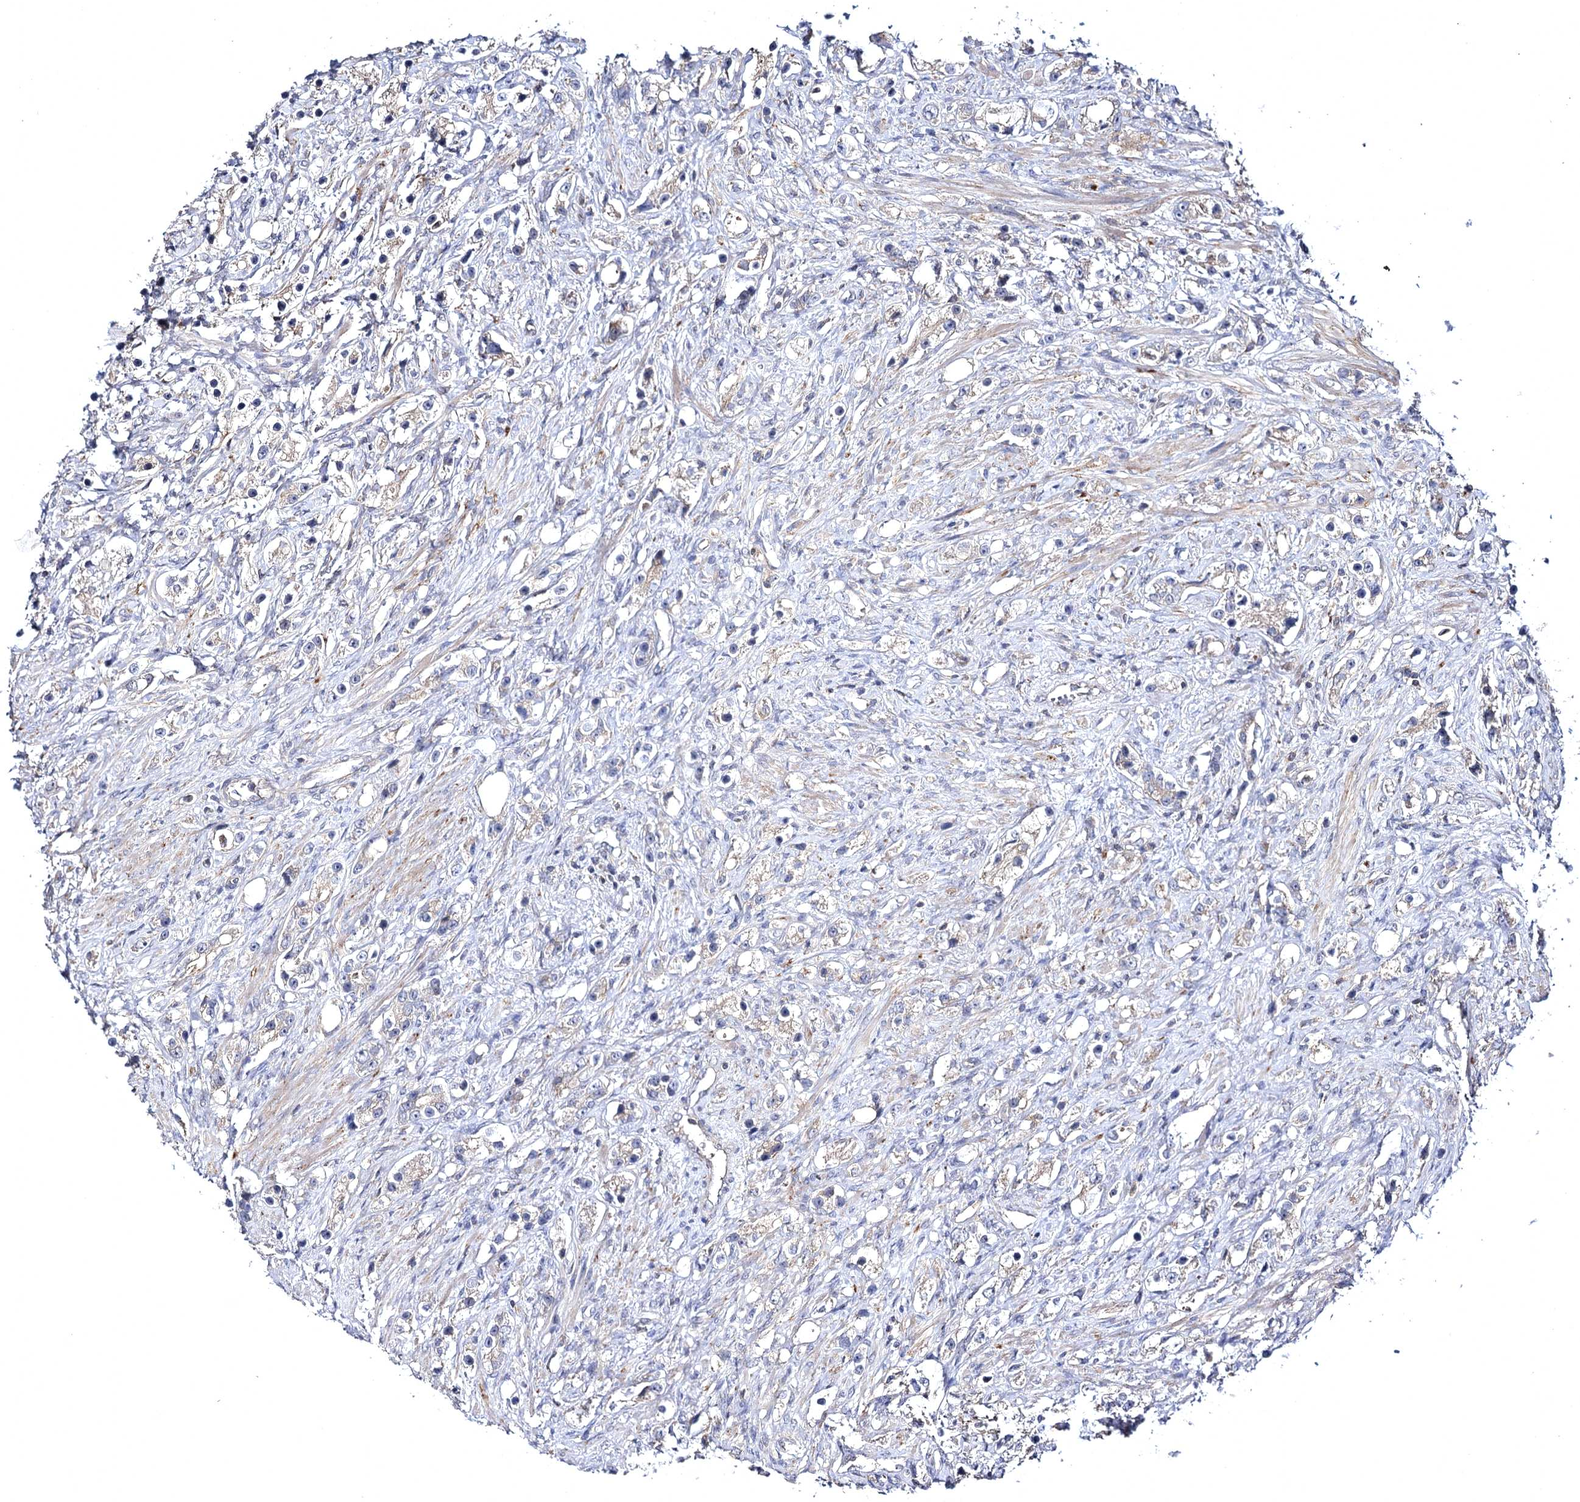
{"staining": {"intensity": "weak", "quantity": "<25%", "location": "cytoplasmic/membranous"}, "tissue": "prostate cancer", "cell_type": "Tumor cells", "image_type": "cancer", "snomed": [{"axis": "morphology", "description": "Adenocarcinoma, High grade"}, {"axis": "topography", "description": "Prostate"}], "caption": "Prostate adenocarcinoma (high-grade) was stained to show a protein in brown. There is no significant staining in tumor cells. (Stains: DAB immunohistochemistry with hematoxylin counter stain, Microscopy: brightfield microscopy at high magnification).", "gene": "BCR", "patient": {"sex": "male", "age": 63}}